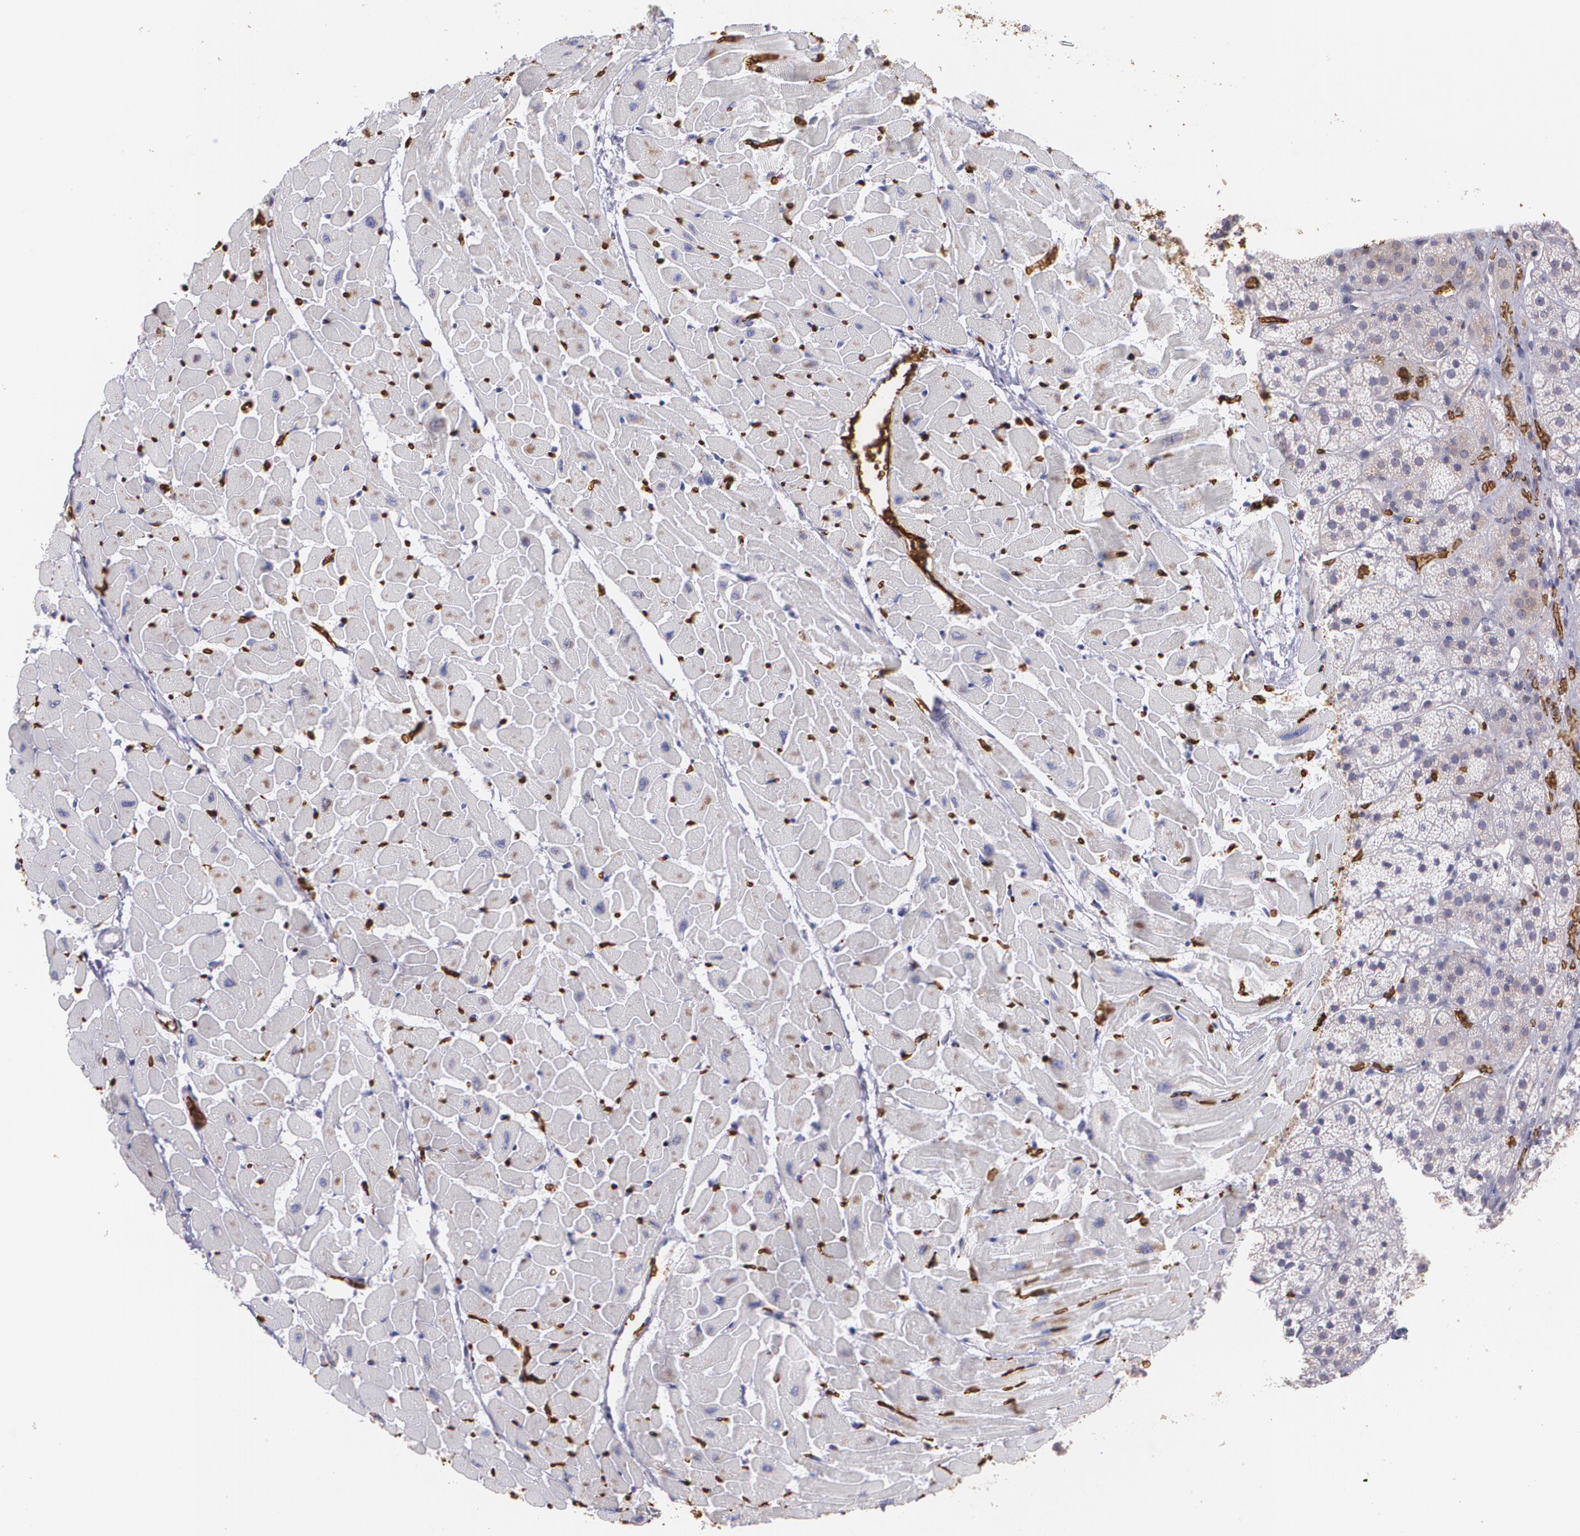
{"staining": {"intensity": "negative", "quantity": "none", "location": "none"}, "tissue": "heart muscle", "cell_type": "Cardiomyocytes", "image_type": "normal", "snomed": [{"axis": "morphology", "description": "Normal tissue, NOS"}, {"axis": "topography", "description": "Heart"}], "caption": "Immunohistochemistry histopathology image of normal heart muscle stained for a protein (brown), which reveals no positivity in cardiomyocytes.", "gene": "SLC2A1", "patient": {"sex": "female", "age": 19}}